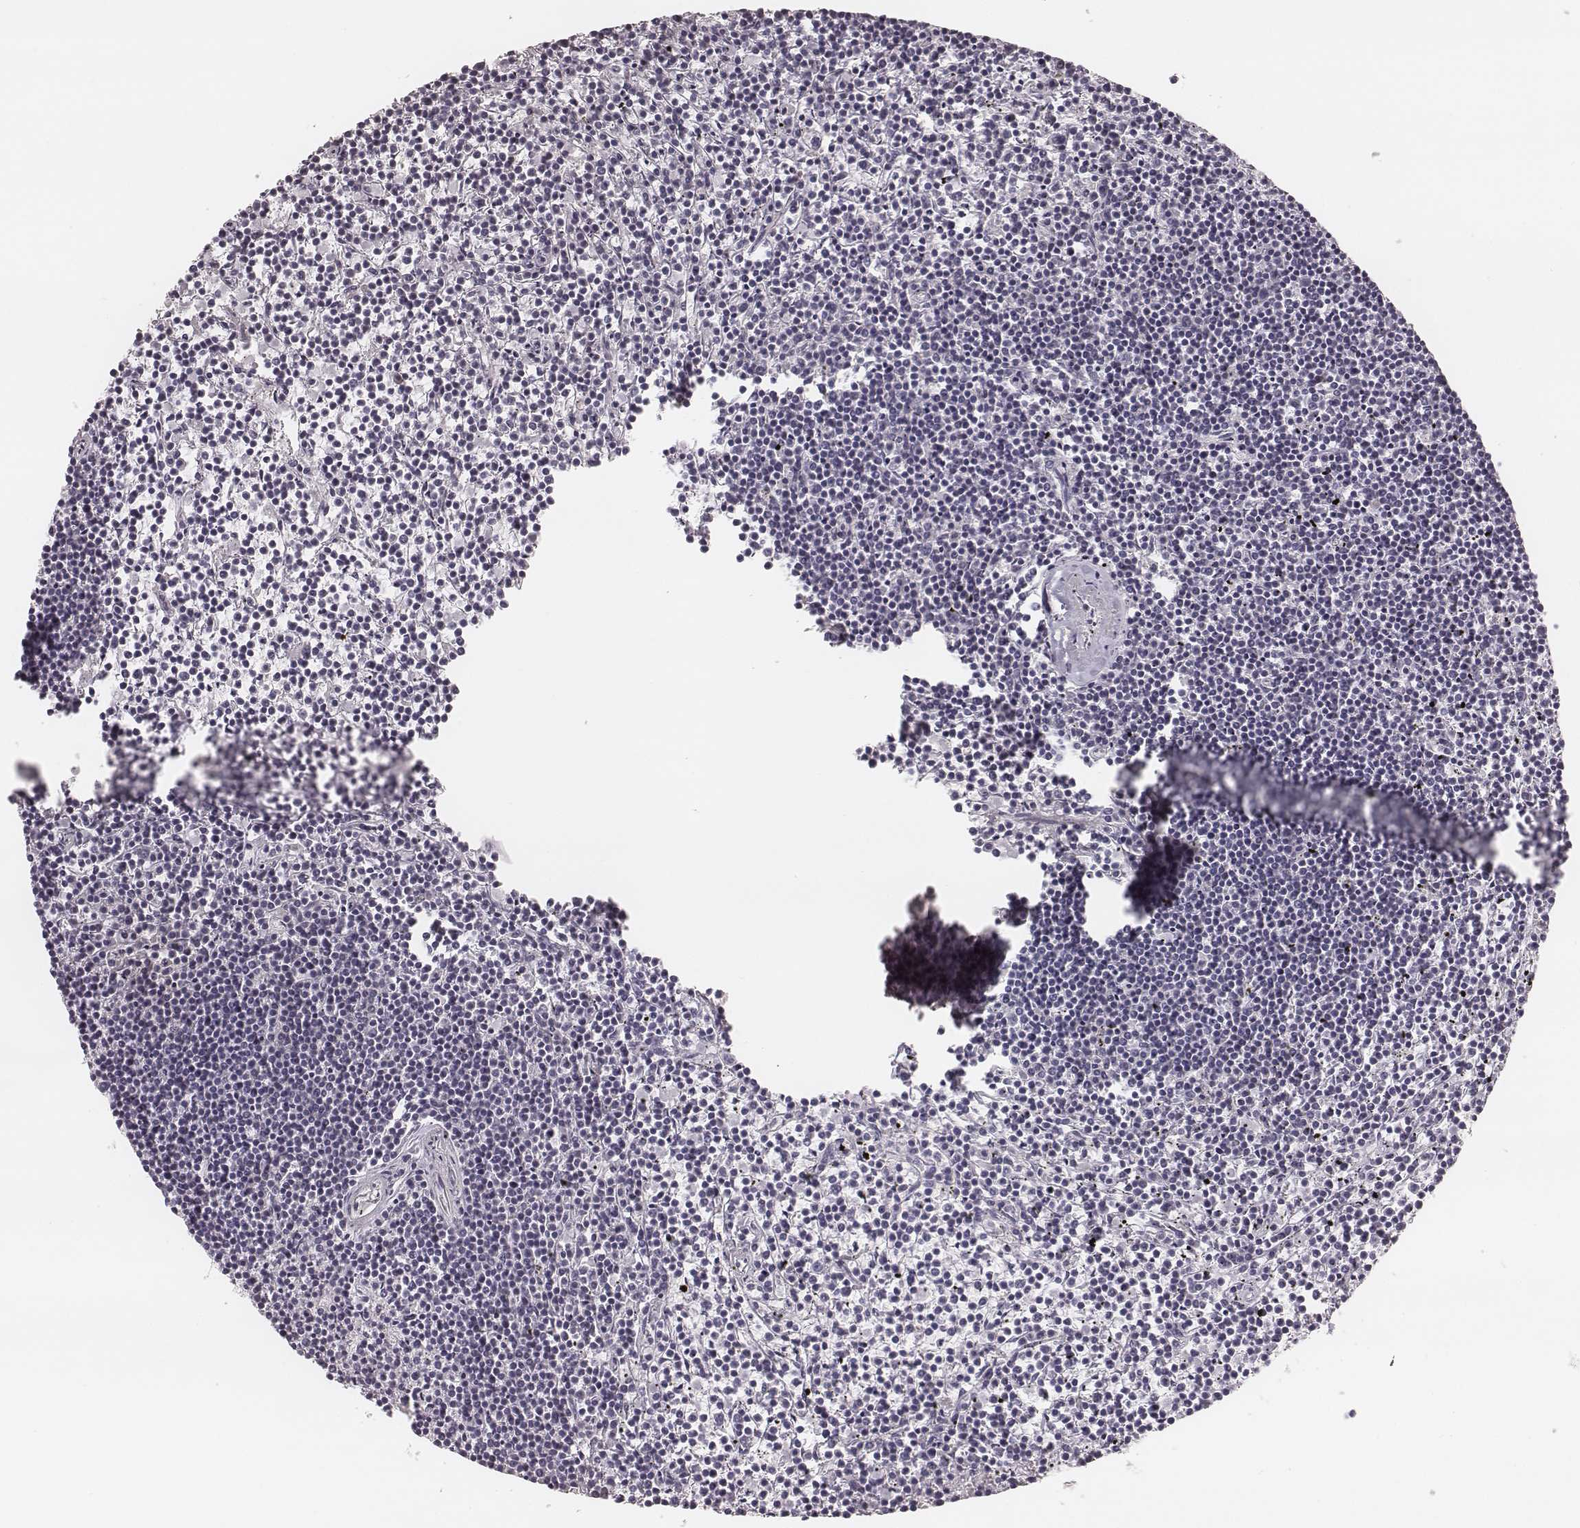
{"staining": {"intensity": "negative", "quantity": "none", "location": "none"}, "tissue": "lymphoma", "cell_type": "Tumor cells", "image_type": "cancer", "snomed": [{"axis": "morphology", "description": "Malignant lymphoma, non-Hodgkin's type, Low grade"}, {"axis": "topography", "description": "Spleen"}], "caption": "A high-resolution histopathology image shows immunohistochemistry staining of low-grade malignant lymphoma, non-Hodgkin's type, which demonstrates no significant staining in tumor cells. (DAB (3,3'-diaminobenzidine) IHC visualized using brightfield microscopy, high magnification).", "gene": "S100Z", "patient": {"sex": "female", "age": 19}}